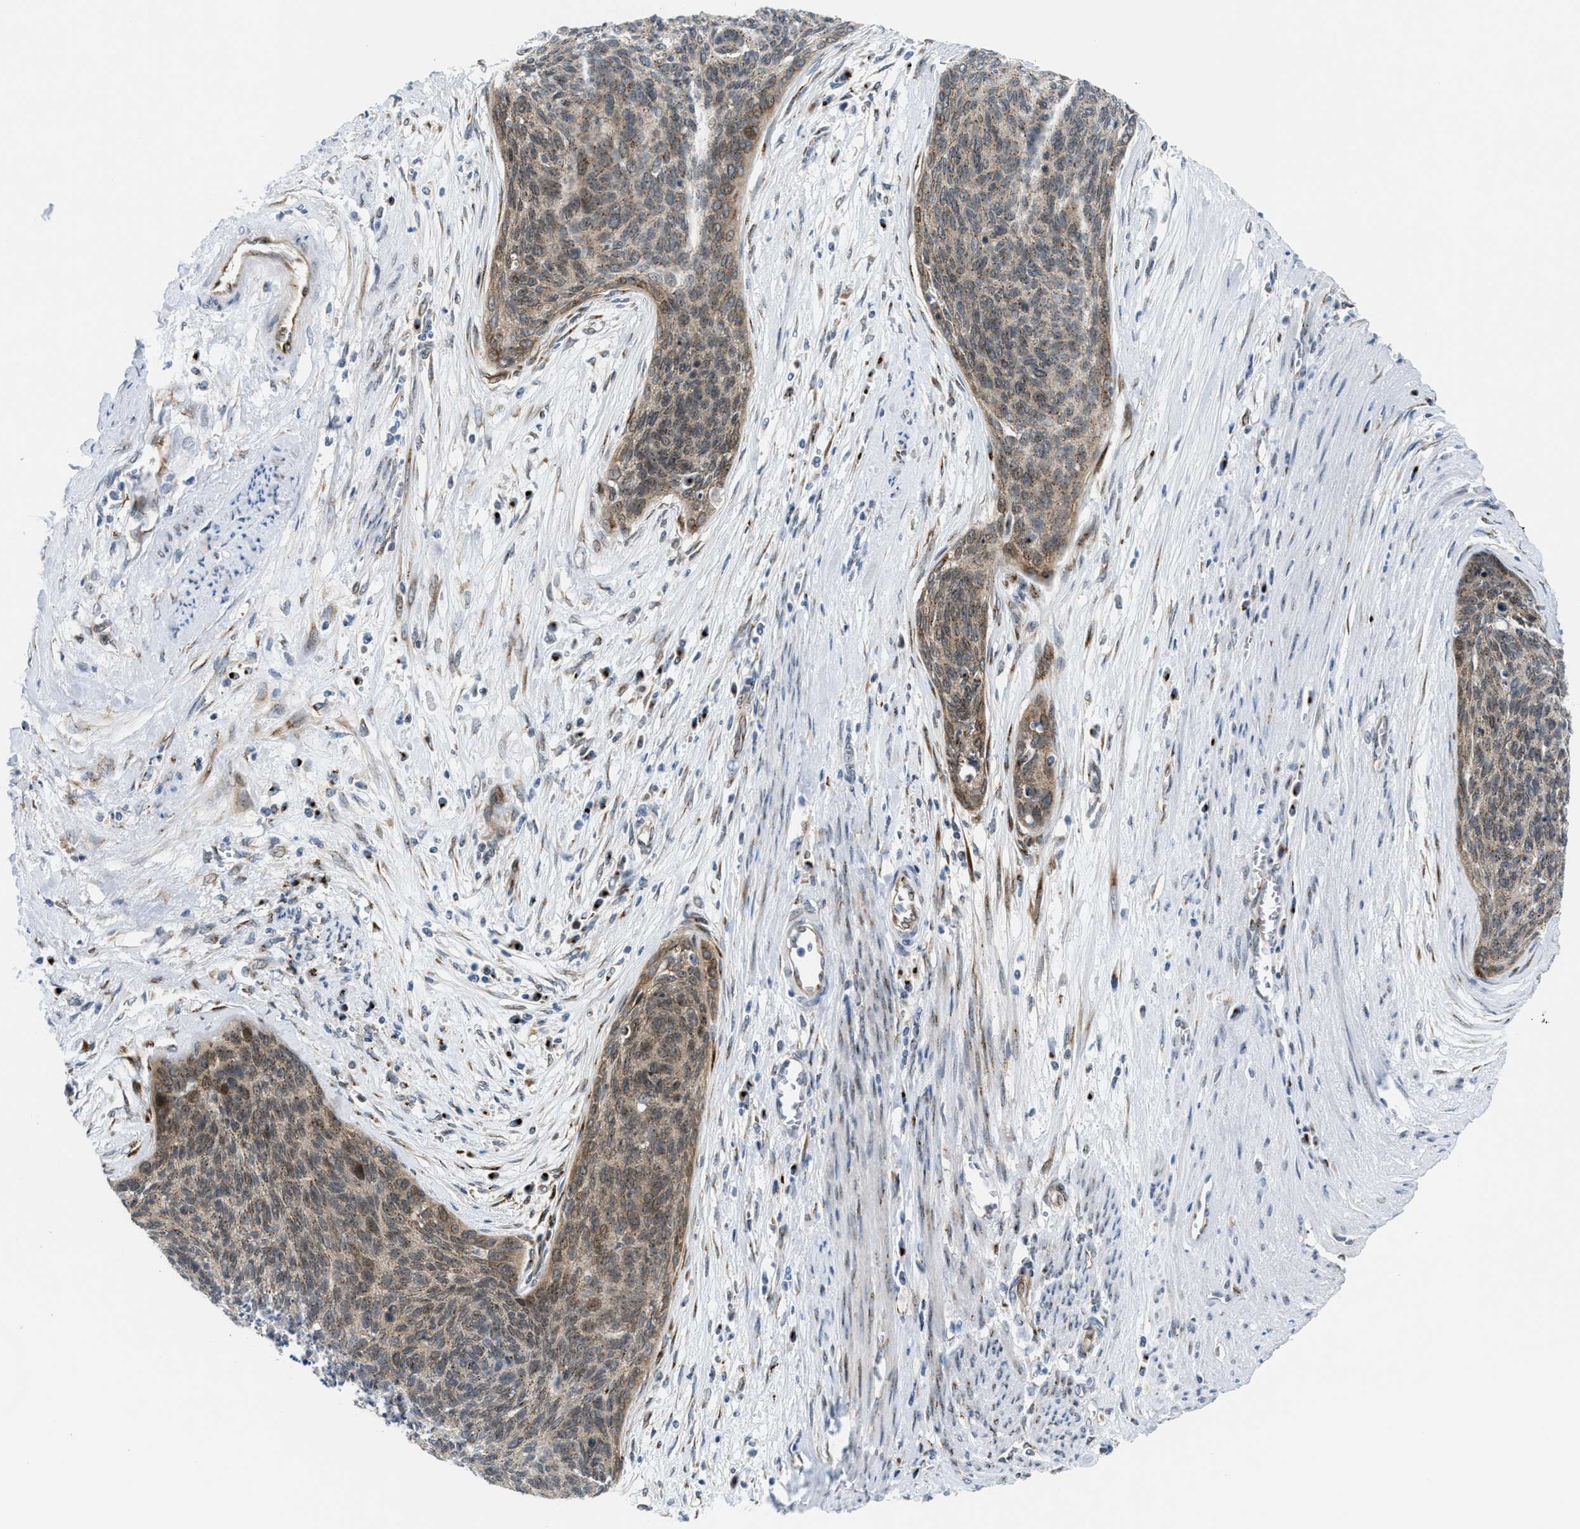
{"staining": {"intensity": "moderate", "quantity": "25%-75%", "location": "cytoplasmic/membranous,nuclear"}, "tissue": "cervical cancer", "cell_type": "Tumor cells", "image_type": "cancer", "snomed": [{"axis": "morphology", "description": "Squamous cell carcinoma, NOS"}, {"axis": "topography", "description": "Cervix"}], "caption": "A micrograph showing moderate cytoplasmic/membranous and nuclear expression in about 25%-75% of tumor cells in squamous cell carcinoma (cervical), as visualized by brown immunohistochemical staining.", "gene": "SLC38A10", "patient": {"sex": "female", "age": 55}}